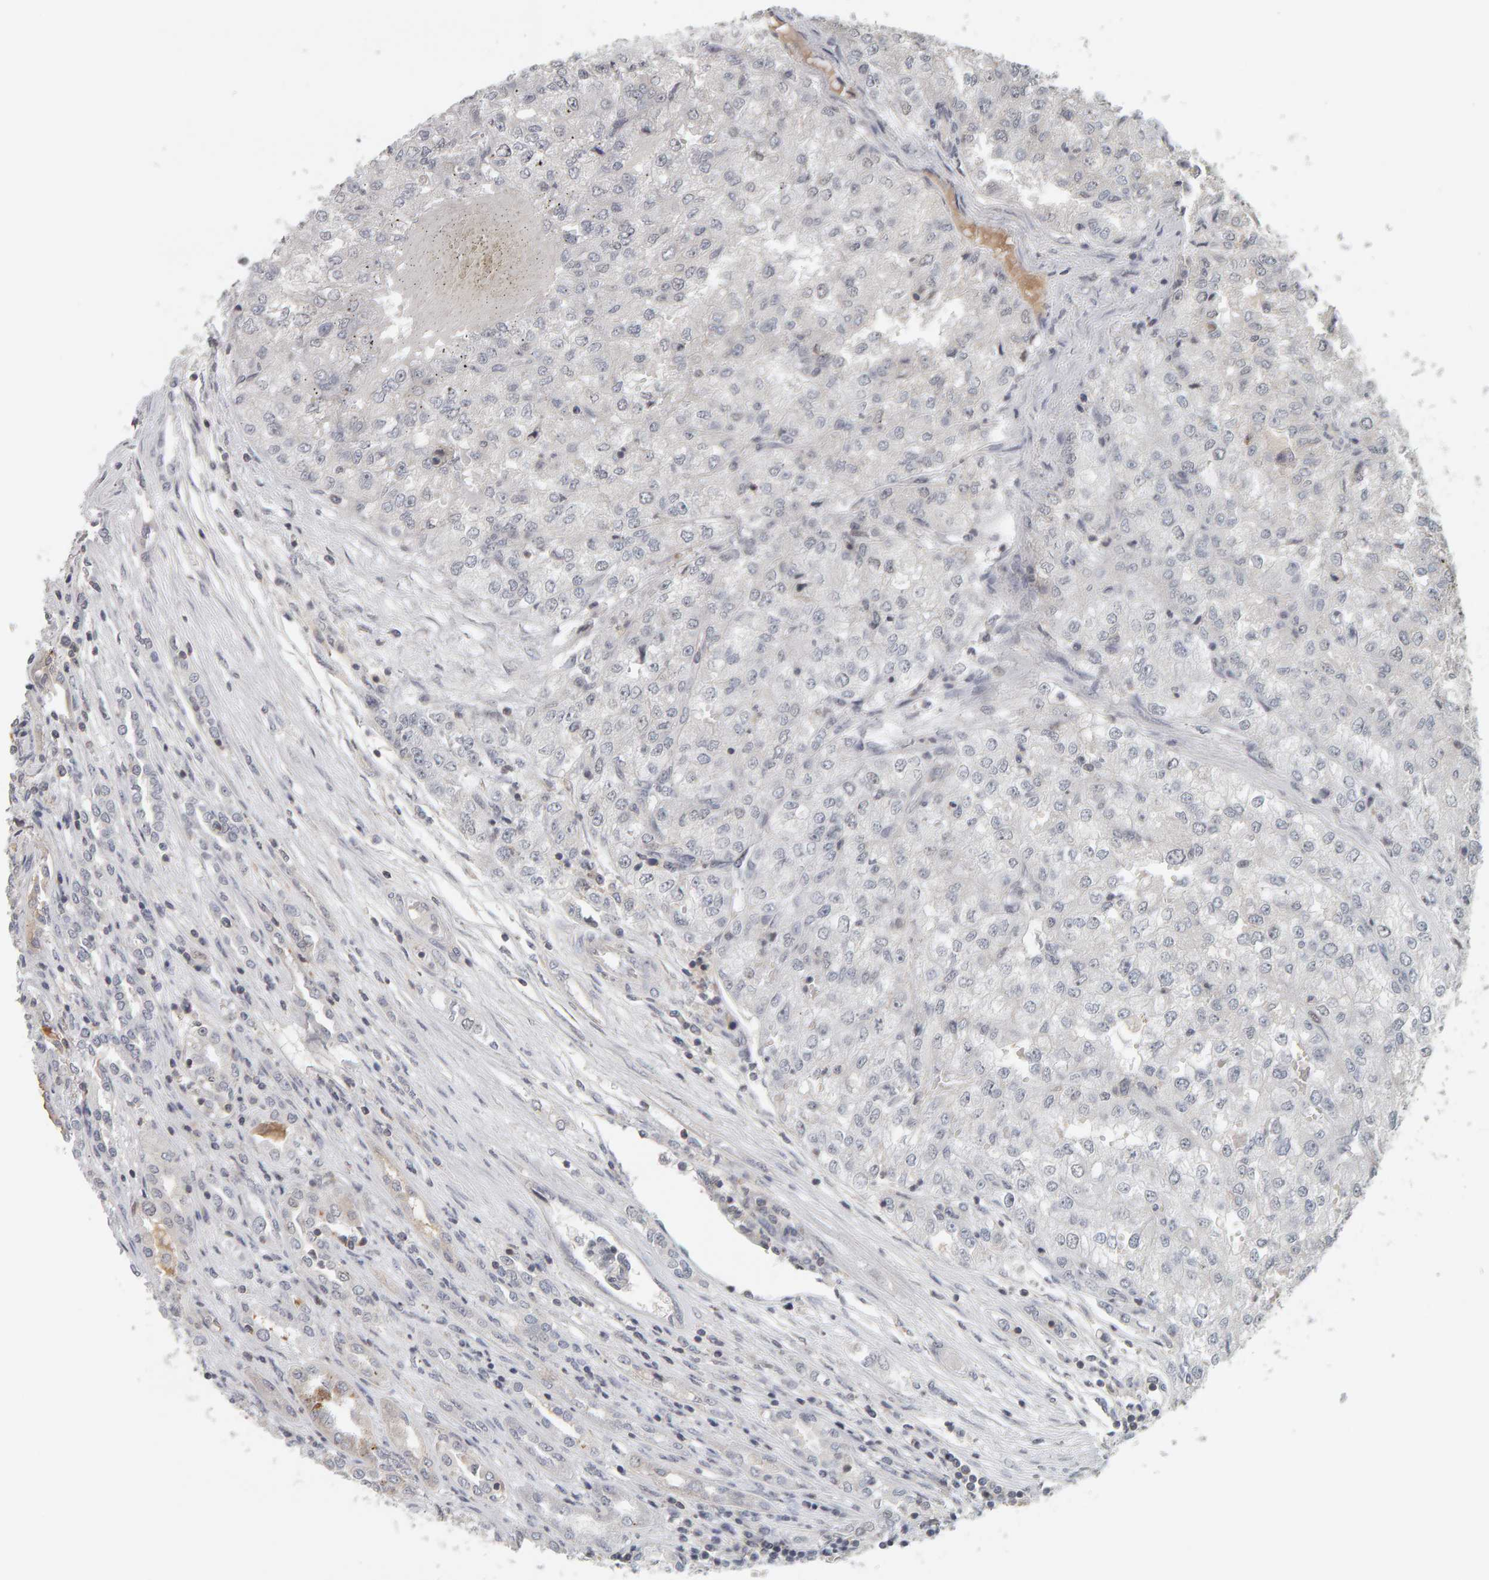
{"staining": {"intensity": "negative", "quantity": "none", "location": "none"}, "tissue": "renal cancer", "cell_type": "Tumor cells", "image_type": "cancer", "snomed": [{"axis": "morphology", "description": "Adenocarcinoma, NOS"}, {"axis": "topography", "description": "Kidney"}], "caption": "IHC of human adenocarcinoma (renal) shows no positivity in tumor cells.", "gene": "TEFM", "patient": {"sex": "female", "age": 54}}